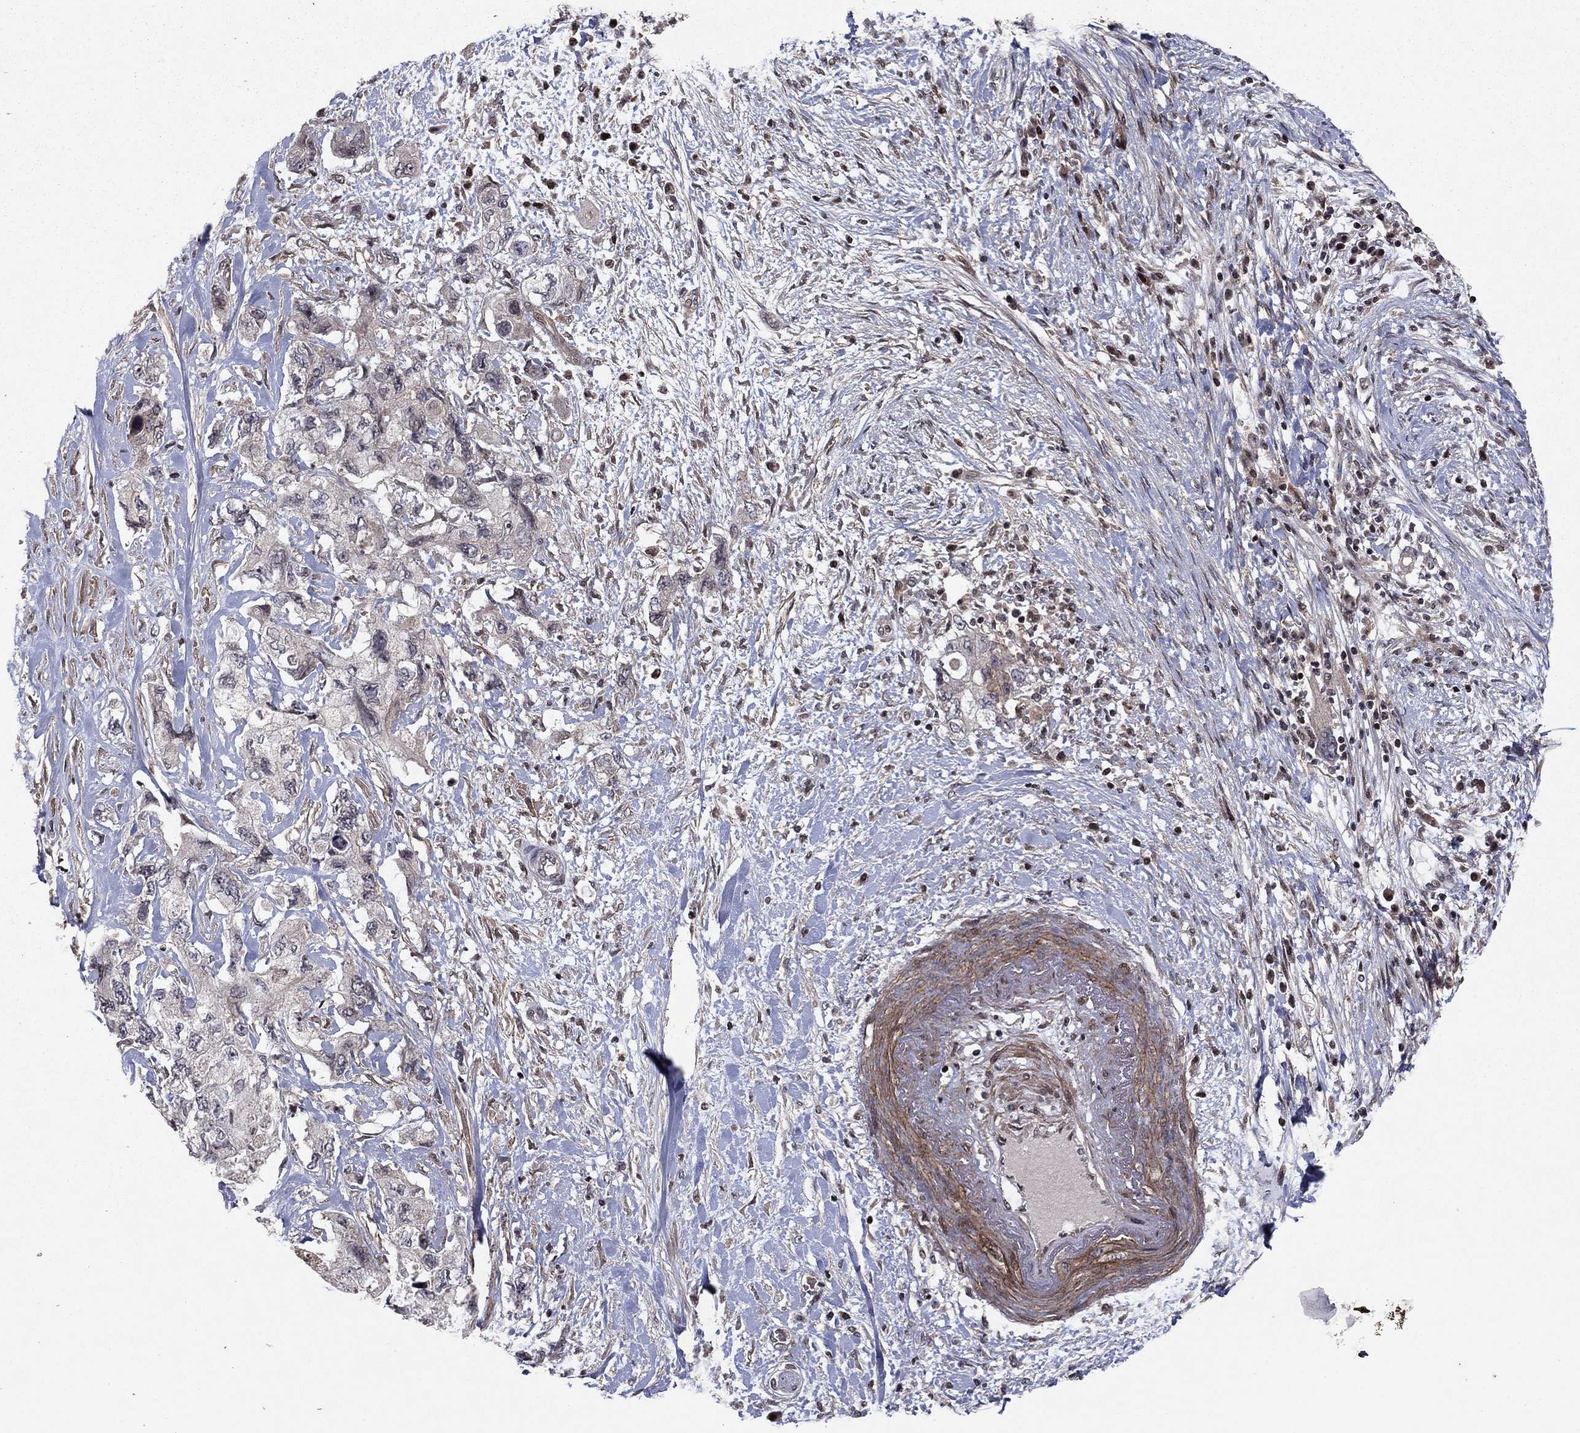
{"staining": {"intensity": "negative", "quantity": "none", "location": "none"}, "tissue": "pancreatic cancer", "cell_type": "Tumor cells", "image_type": "cancer", "snomed": [{"axis": "morphology", "description": "Adenocarcinoma, NOS"}, {"axis": "topography", "description": "Pancreas"}], "caption": "Tumor cells are negative for brown protein staining in pancreatic cancer. (IHC, brightfield microscopy, high magnification).", "gene": "SORBS1", "patient": {"sex": "female", "age": 73}}